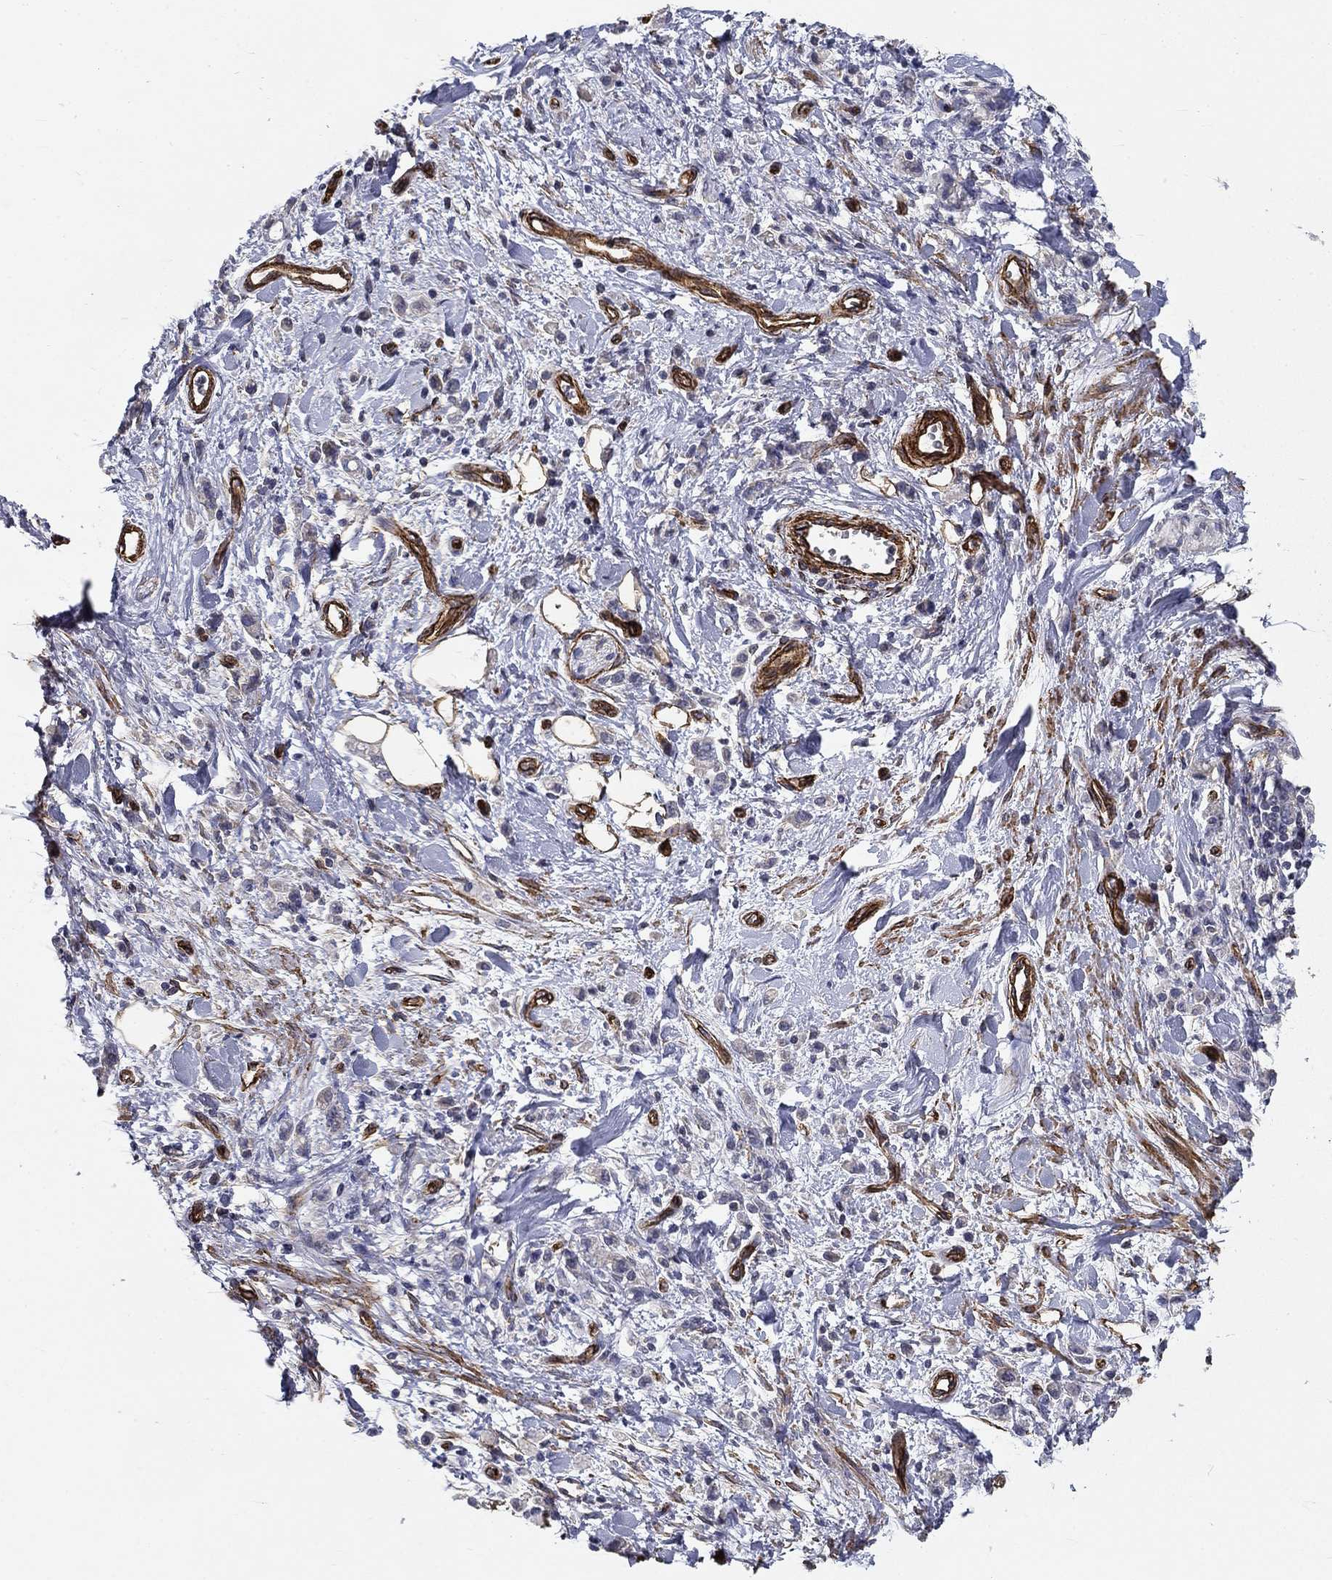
{"staining": {"intensity": "negative", "quantity": "none", "location": "none"}, "tissue": "stomach cancer", "cell_type": "Tumor cells", "image_type": "cancer", "snomed": [{"axis": "morphology", "description": "Adenocarcinoma, NOS"}, {"axis": "topography", "description": "Stomach"}], "caption": "Tumor cells show no significant positivity in stomach cancer.", "gene": "SYNC", "patient": {"sex": "male", "age": 77}}